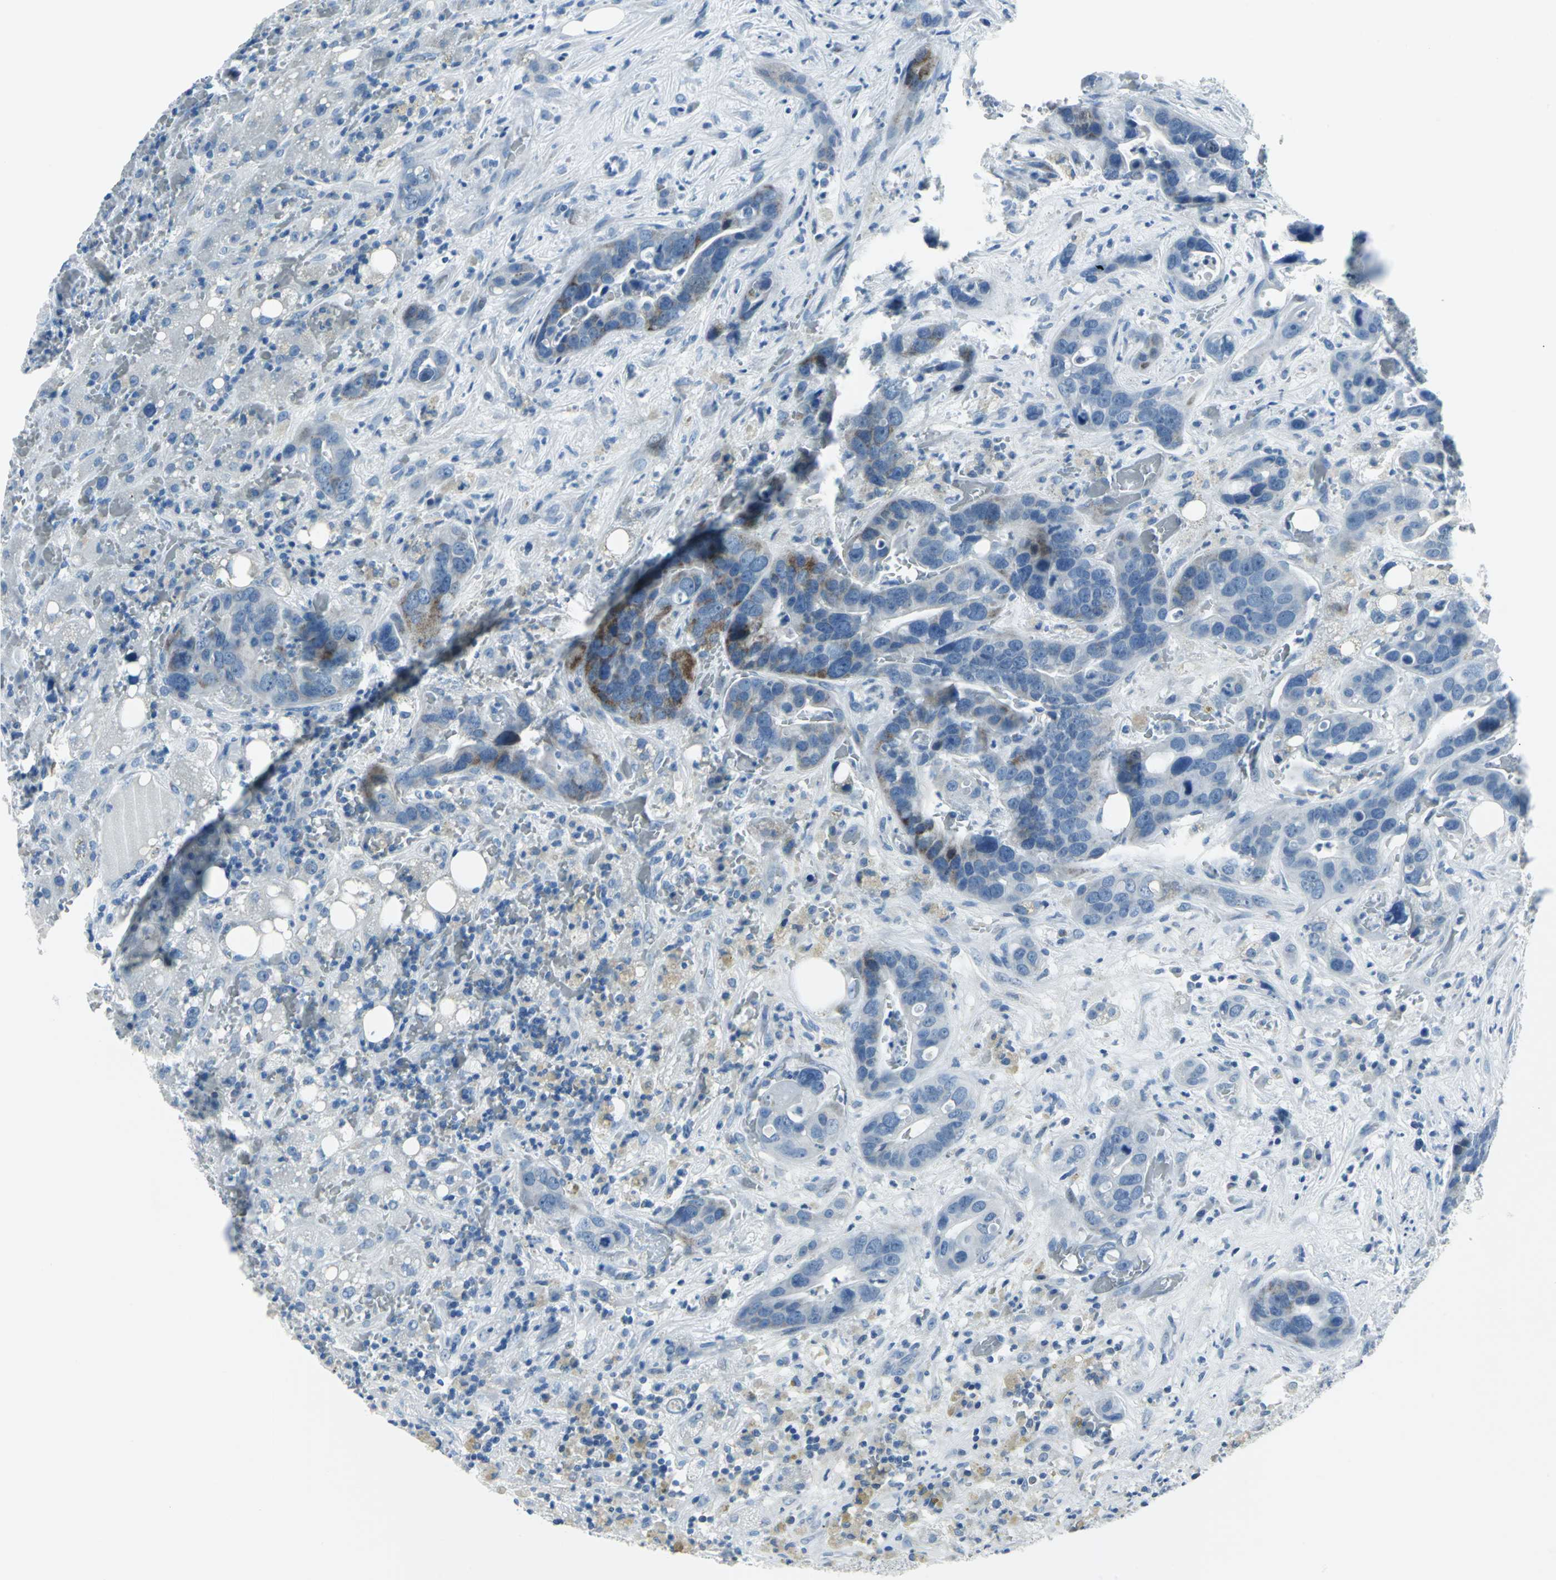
{"staining": {"intensity": "moderate", "quantity": "<25%", "location": "cytoplasmic/membranous"}, "tissue": "liver cancer", "cell_type": "Tumor cells", "image_type": "cancer", "snomed": [{"axis": "morphology", "description": "Cholangiocarcinoma"}, {"axis": "topography", "description": "Liver"}], "caption": "A photomicrograph of human cholangiocarcinoma (liver) stained for a protein shows moderate cytoplasmic/membranous brown staining in tumor cells.", "gene": "DNAI2", "patient": {"sex": "female", "age": 65}}